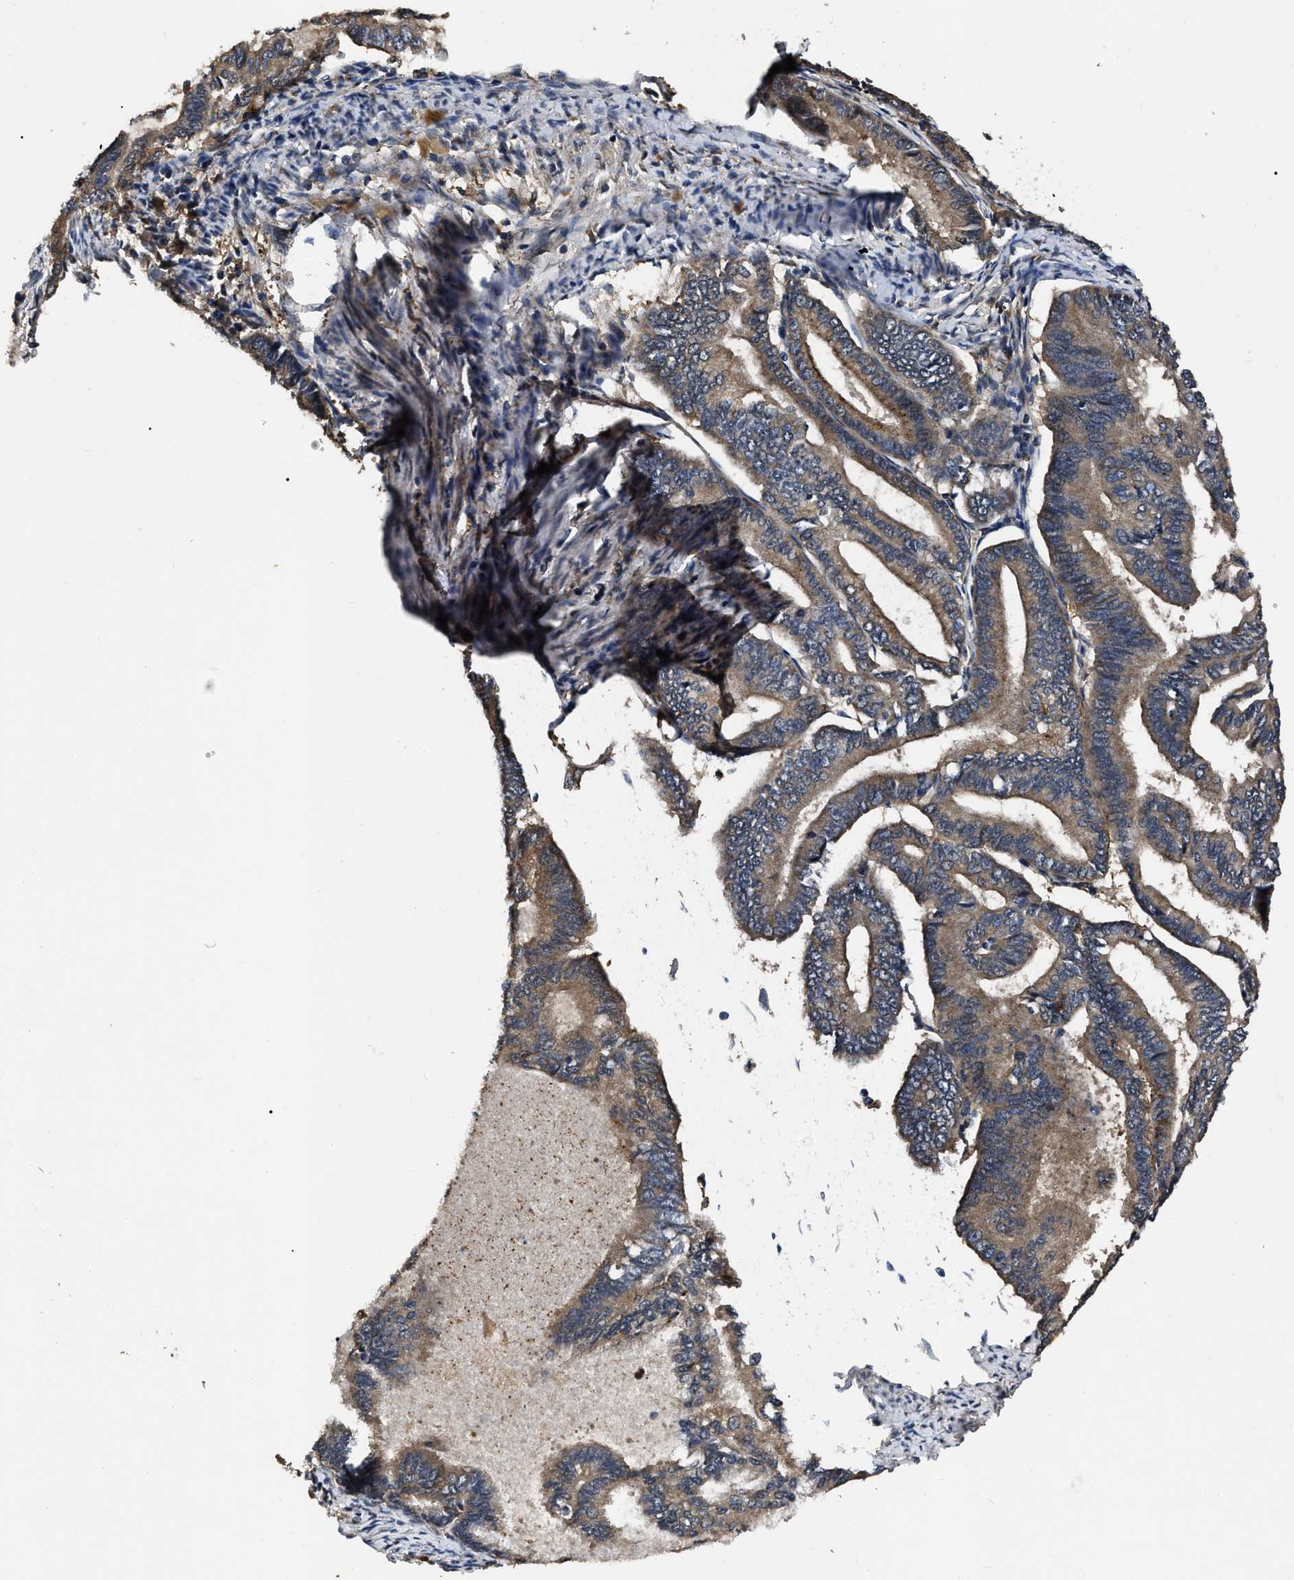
{"staining": {"intensity": "moderate", "quantity": "25%-75%", "location": "cytoplasmic/membranous"}, "tissue": "endometrial cancer", "cell_type": "Tumor cells", "image_type": "cancer", "snomed": [{"axis": "morphology", "description": "Adenocarcinoma, NOS"}, {"axis": "topography", "description": "Endometrium"}], "caption": "A brown stain labels moderate cytoplasmic/membranous positivity of a protein in adenocarcinoma (endometrial) tumor cells.", "gene": "PPWD1", "patient": {"sex": "female", "age": 86}}